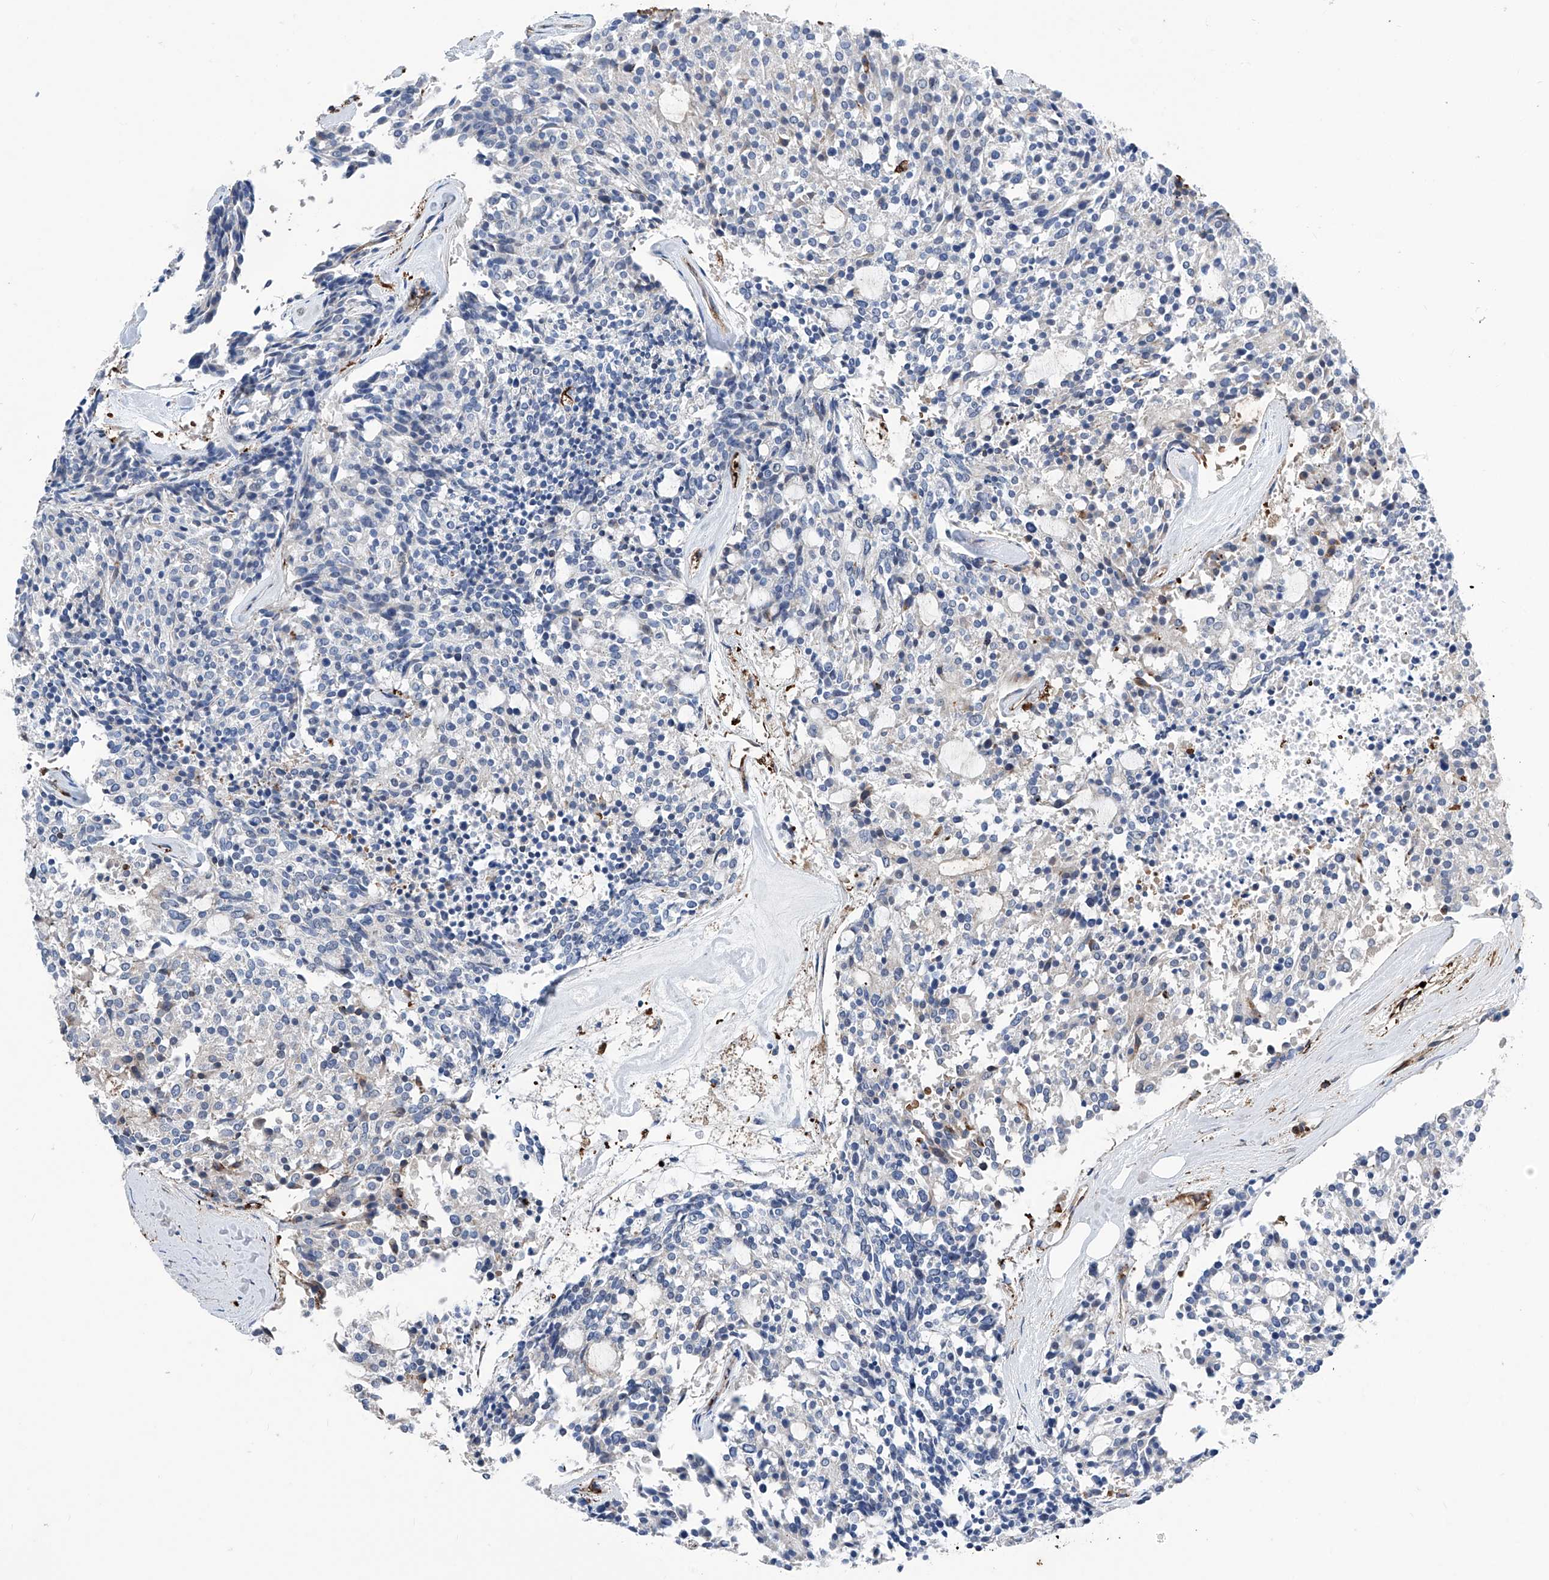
{"staining": {"intensity": "negative", "quantity": "none", "location": "none"}, "tissue": "carcinoid", "cell_type": "Tumor cells", "image_type": "cancer", "snomed": [{"axis": "morphology", "description": "Carcinoid, malignant, NOS"}, {"axis": "topography", "description": "Pancreas"}], "caption": "Tumor cells are negative for brown protein staining in malignant carcinoid. (DAB (3,3'-diaminobenzidine) immunohistochemistry, high magnification).", "gene": "ZNF484", "patient": {"sex": "female", "age": 54}}